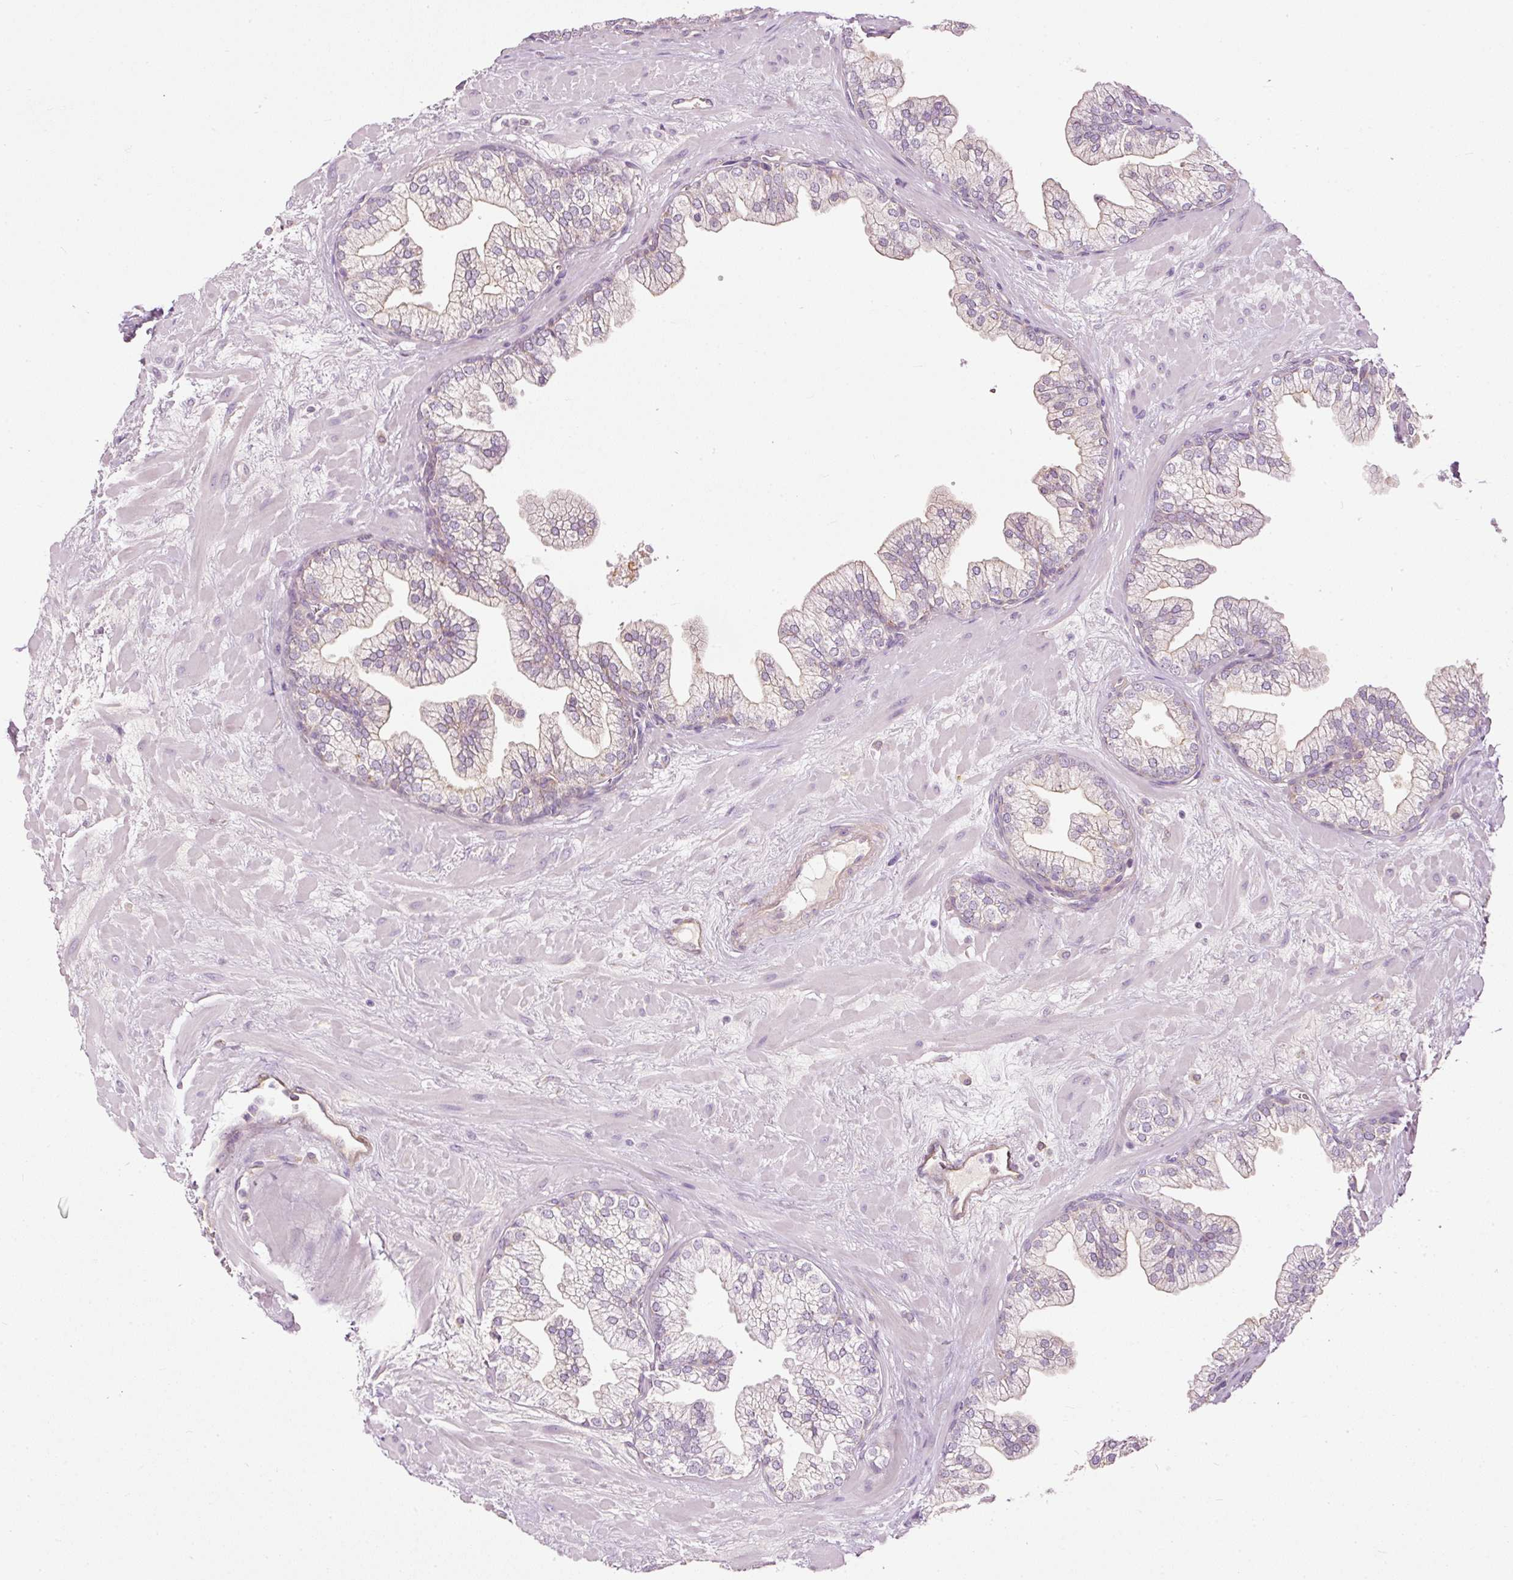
{"staining": {"intensity": "weak", "quantity": "<25%", "location": "cytoplasmic/membranous"}, "tissue": "prostate", "cell_type": "Glandular cells", "image_type": "normal", "snomed": [{"axis": "morphology", "description": "Normal tissue, NOS"}, {"axis": "topography", "description": "Prostate"}, {"axis": "topography", "description": "Peripheral nerve tissue"}], "caption": "This is an IHC photomicrograph of unremarkable human prostate. There is no expression in glandular cells.", "gene": "PAQR9", "patient": {"sex": "male", "age": 61}}